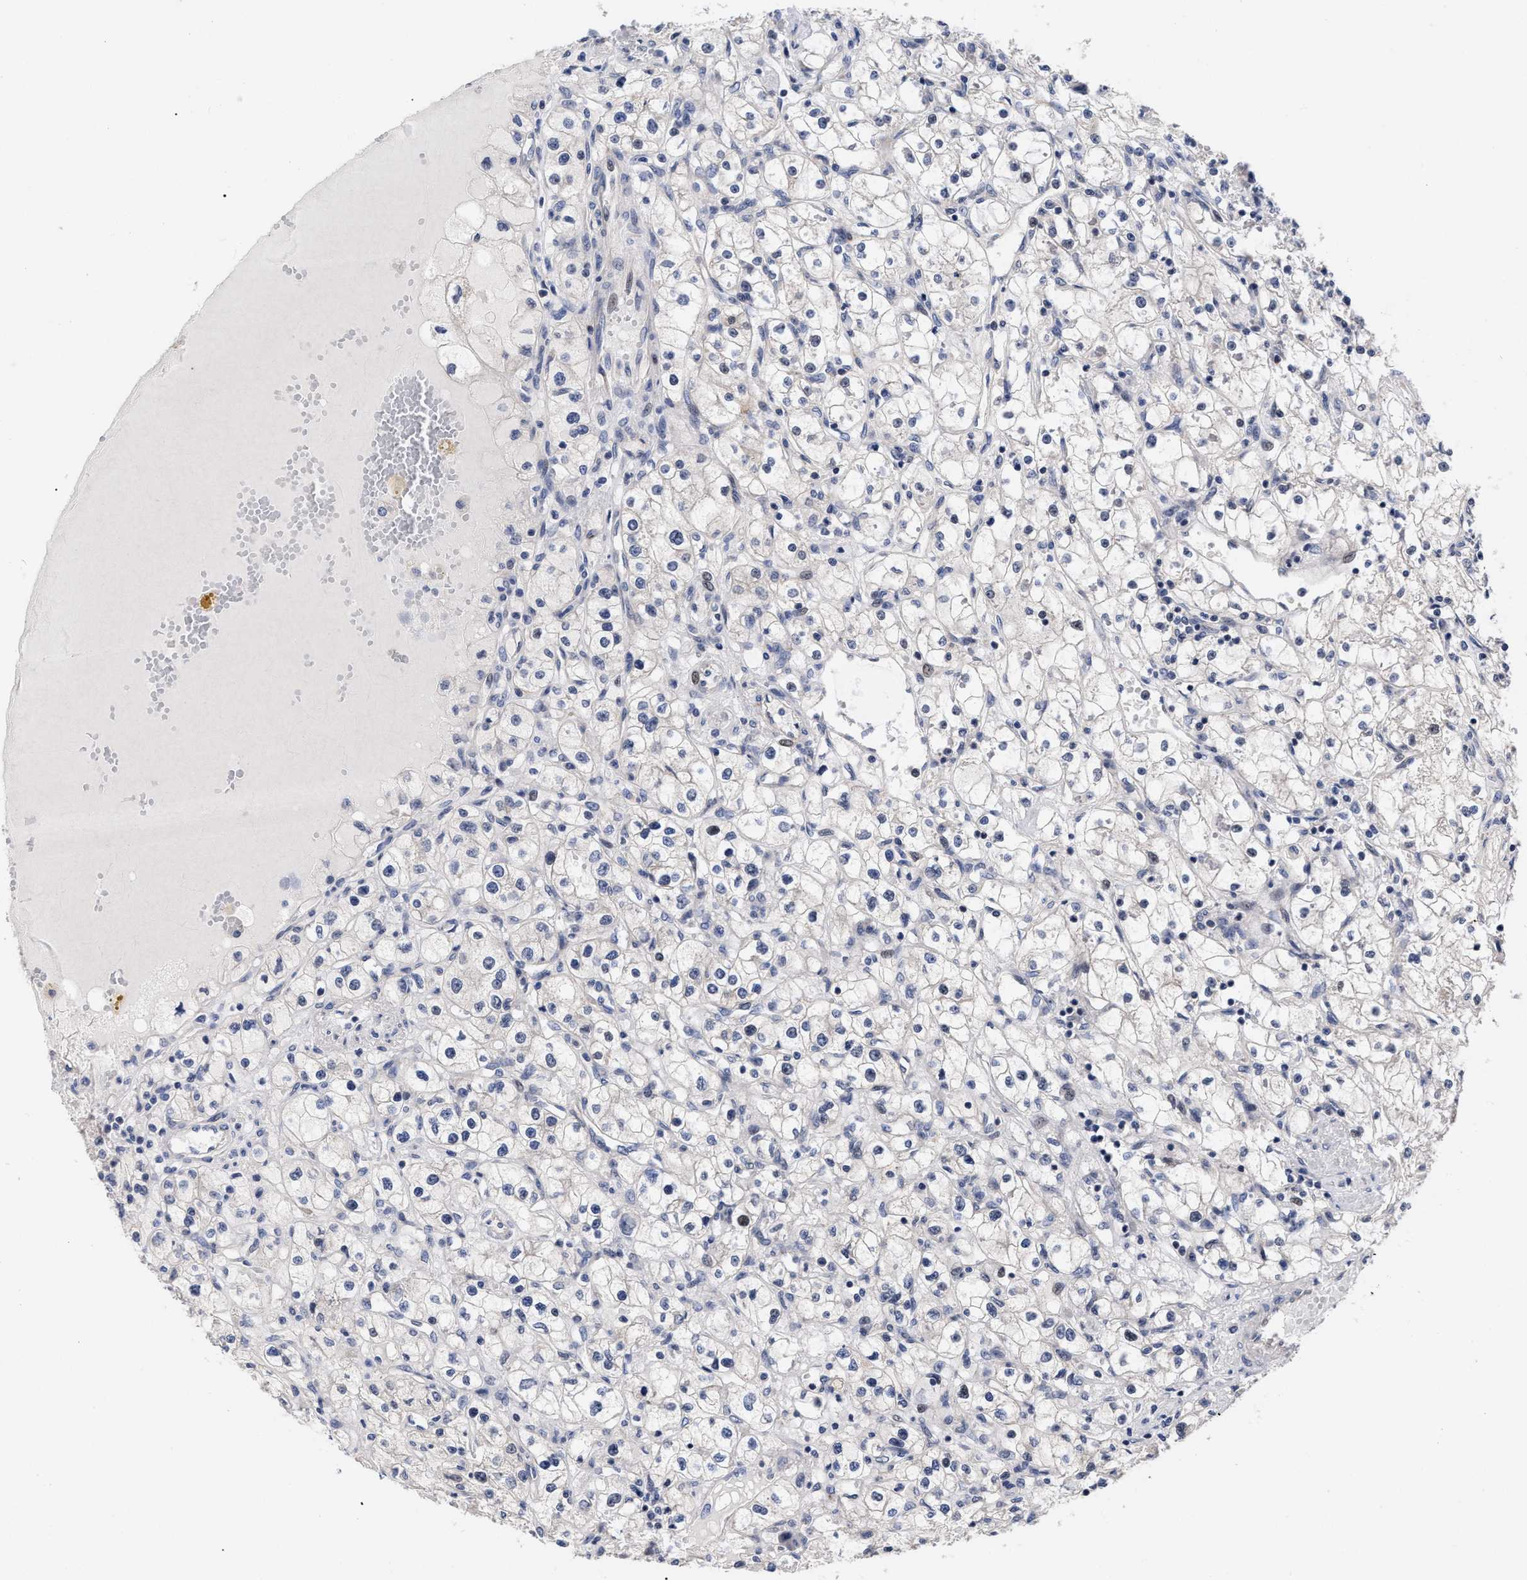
{"staining": {"intensity": "negative", "quantity": "none", "location": "none"}, "tissue": "renal cancer", "cell_type": "Tumor cells", "image_type": "cancer", "snomed": [{"axis": "morphology", "description": "Adenocarcinoma, NOS"}, {"axis": "topography", "description": "Kidney"}], "caption": "An image of human renal cancer (adenocarcinoma) is negative for staining in tumor cells.", "gene": "CCN5", "patient": {"sex": "male", "age": 56}}